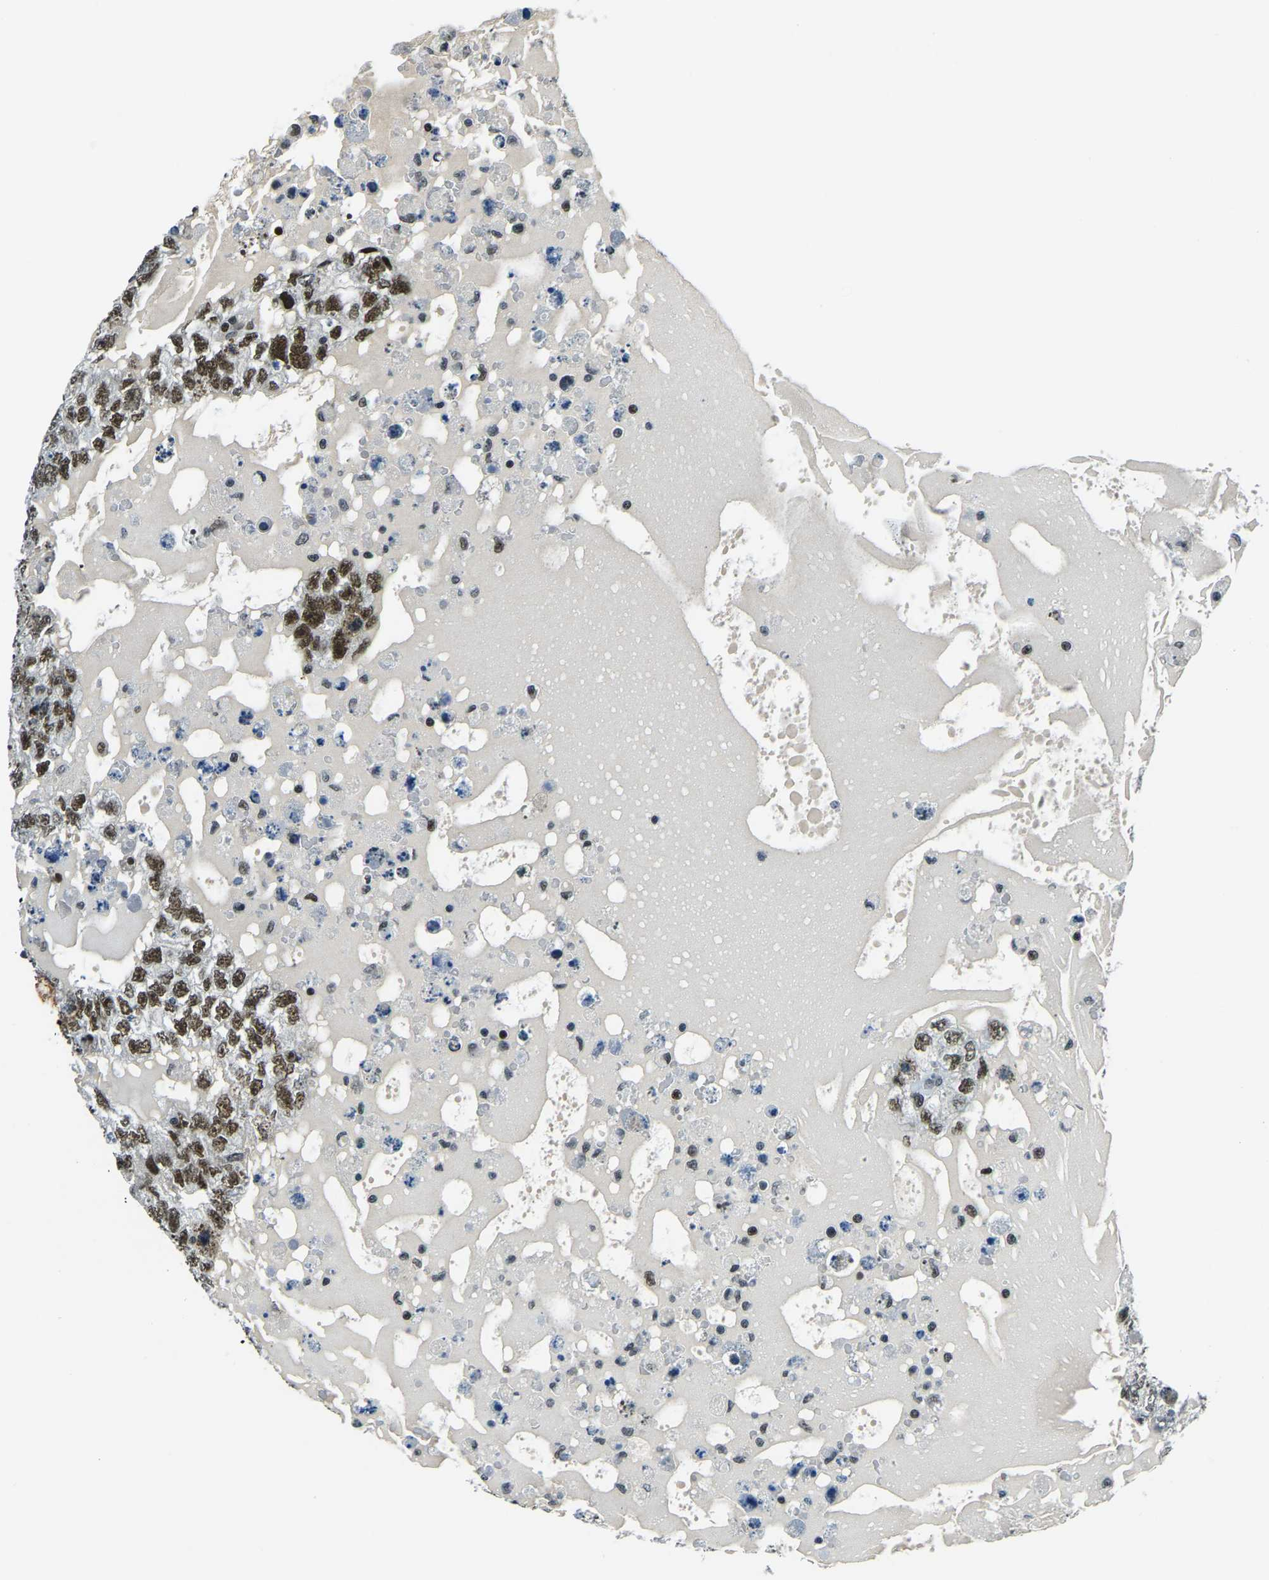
{"staining": {"intensity": "moderate", "quantity": ">75%", "location": "nuclear"}, "tissue": "testis cancer", "cell_type": "Tumor cells", "image_type": "cancer", "snomed": [{"axis": "morphology", "description": "Carcinoma, Embryonal, NOS"}, {"axis": "topography", "description": "Testis"}], "caption": "This is a histology image of immunohistochemistry (IHC) staining of testis embryonal carcinoma, which shows moderate positivity in the nuclear of tumor cells.", "gene": "PRCC", "patient": {"sex": "male", "age": 36}}